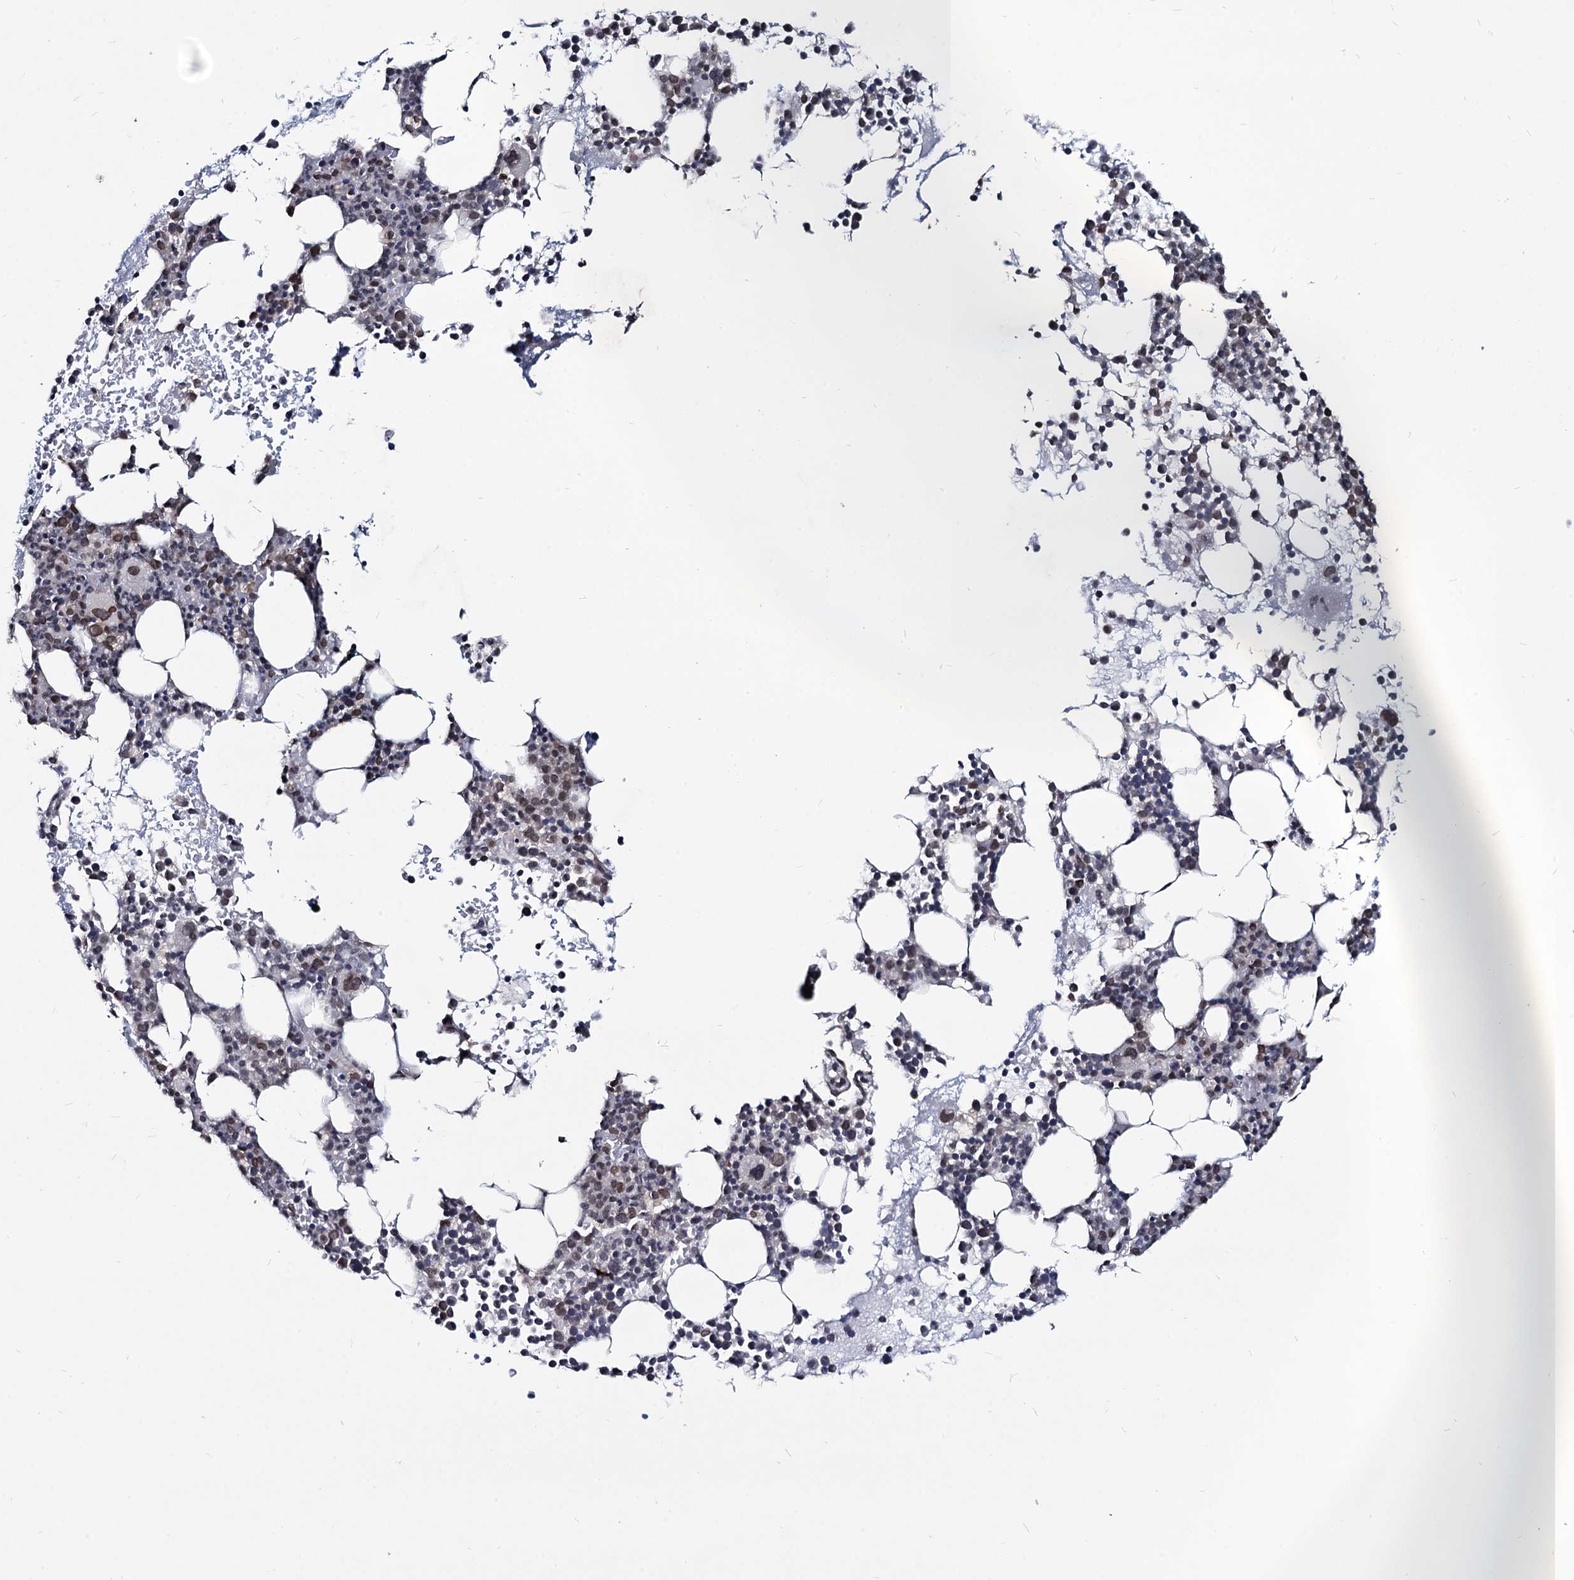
{"staining": {"intensity": "moderate", "quantity": "<25%", "location": "nuclear"}, "tissue": "bone marrow", "cell_type": "Hematopoietic cells", "image_type": "normal", "snomed": [{"axis": "morphology", "description": "Normal tissue, NOS"}, {"axis": "topography", "description": "Bone marrow"}], "caption": "Bone marrow stained with DAB immunohistochemistry exhibits low levels of moderate nuclear staining in approximately <25% of hematopoietic cells. (IHC, brightfield microscopy, high magnification).", "gene": "RNF6", "patient": {"sex": "female", "age": 76}}